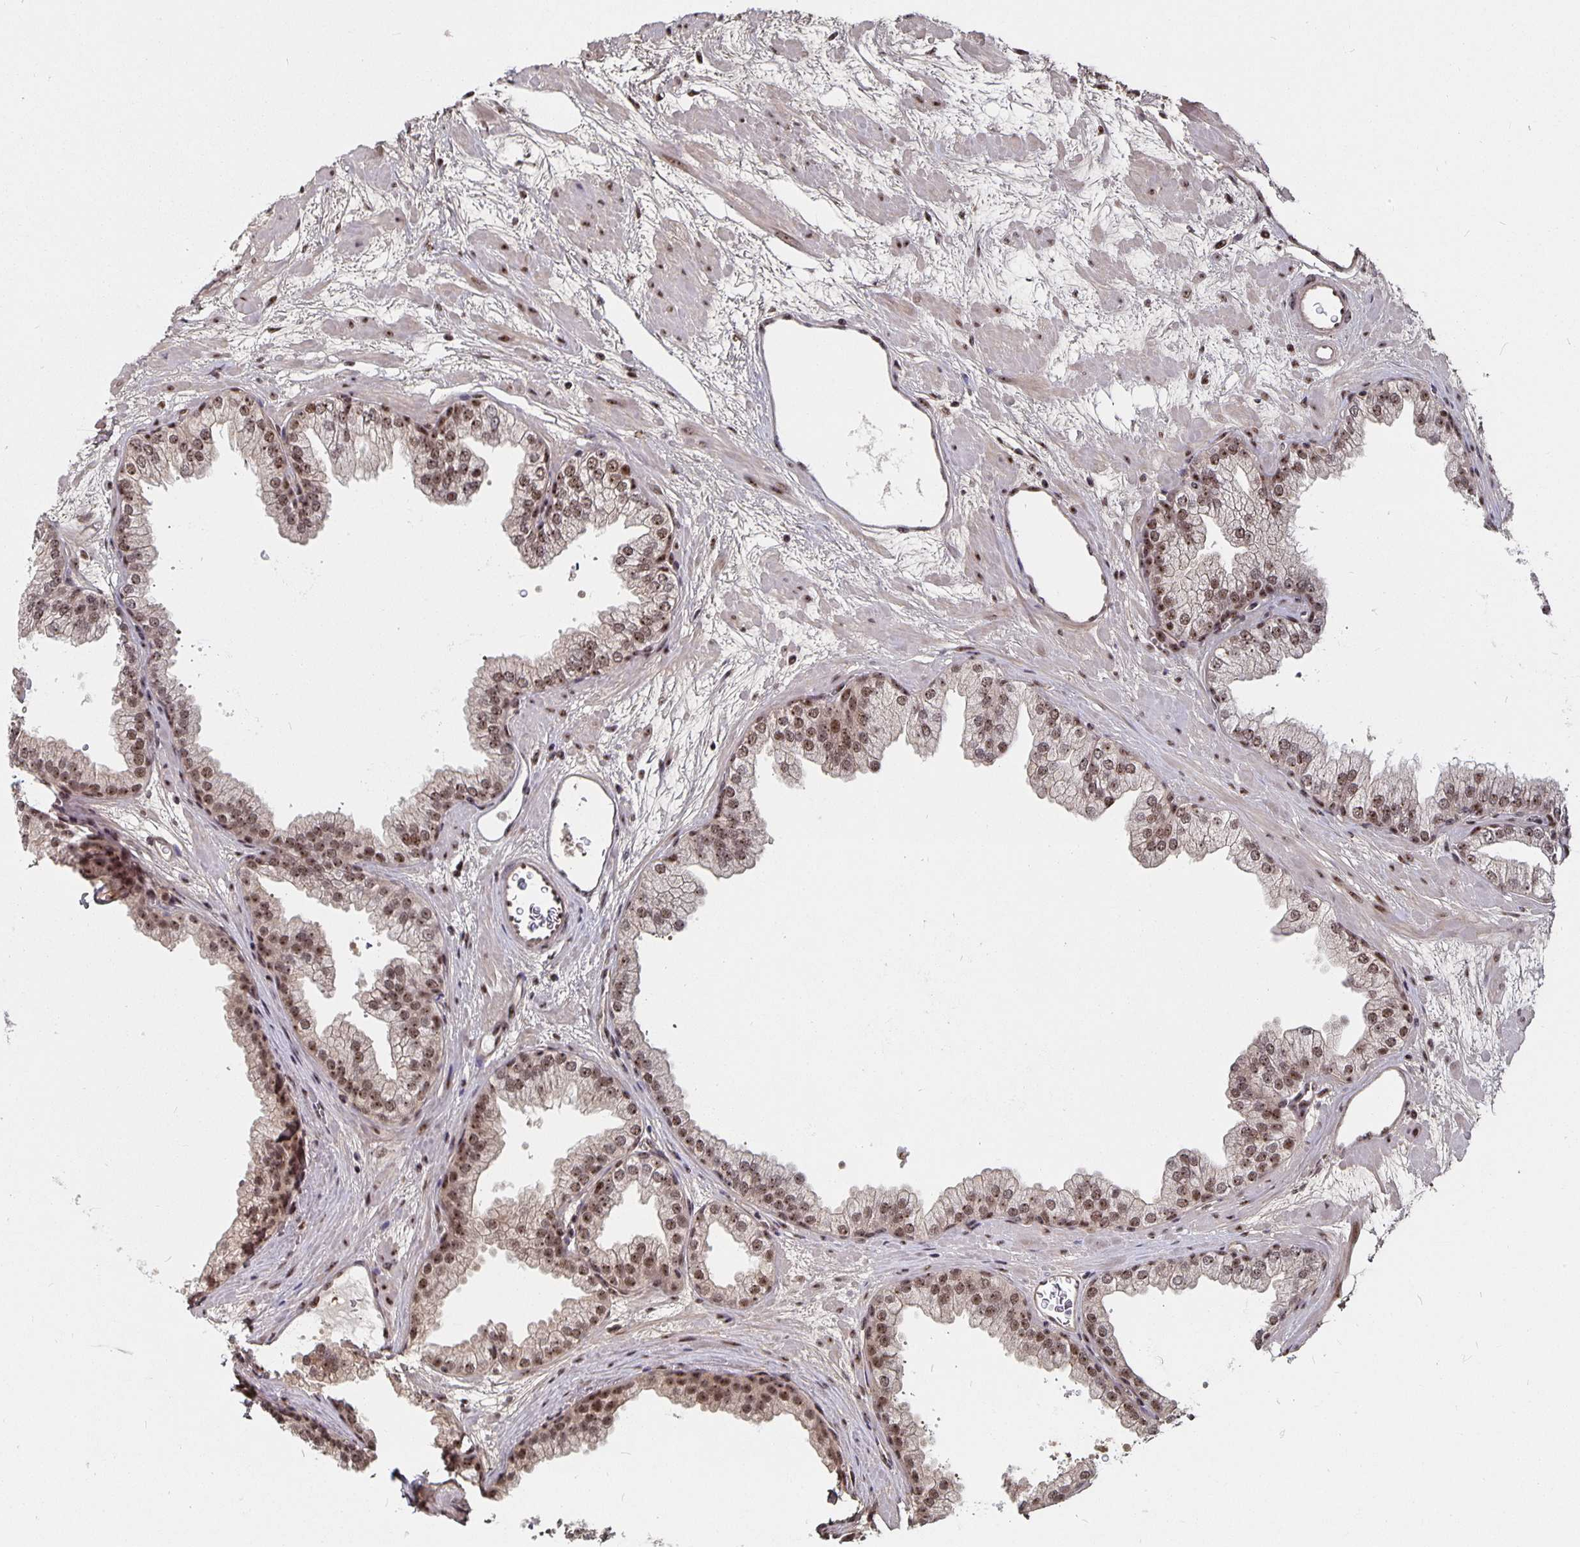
{"staining": {"intensity": "moderate", "quantity": ">75%", "location": "nuclear"}, "tissue": "prostate", "cell_type": "Glandular cells", "image_type": "normal", "snomed": [{"axis": "morphology", "description": "Normal tissue, NOS"}, {"axis": "topography", "description": "Prostate"}], "caption": "This histopathology image demonstrates immunohistochemistry staining of normal prostate, with medium moderate nuclear positivity in approximately >75% of glandular cells.", "gene": "LAS1L", "patient": {"sex": "male", "age": 37}}